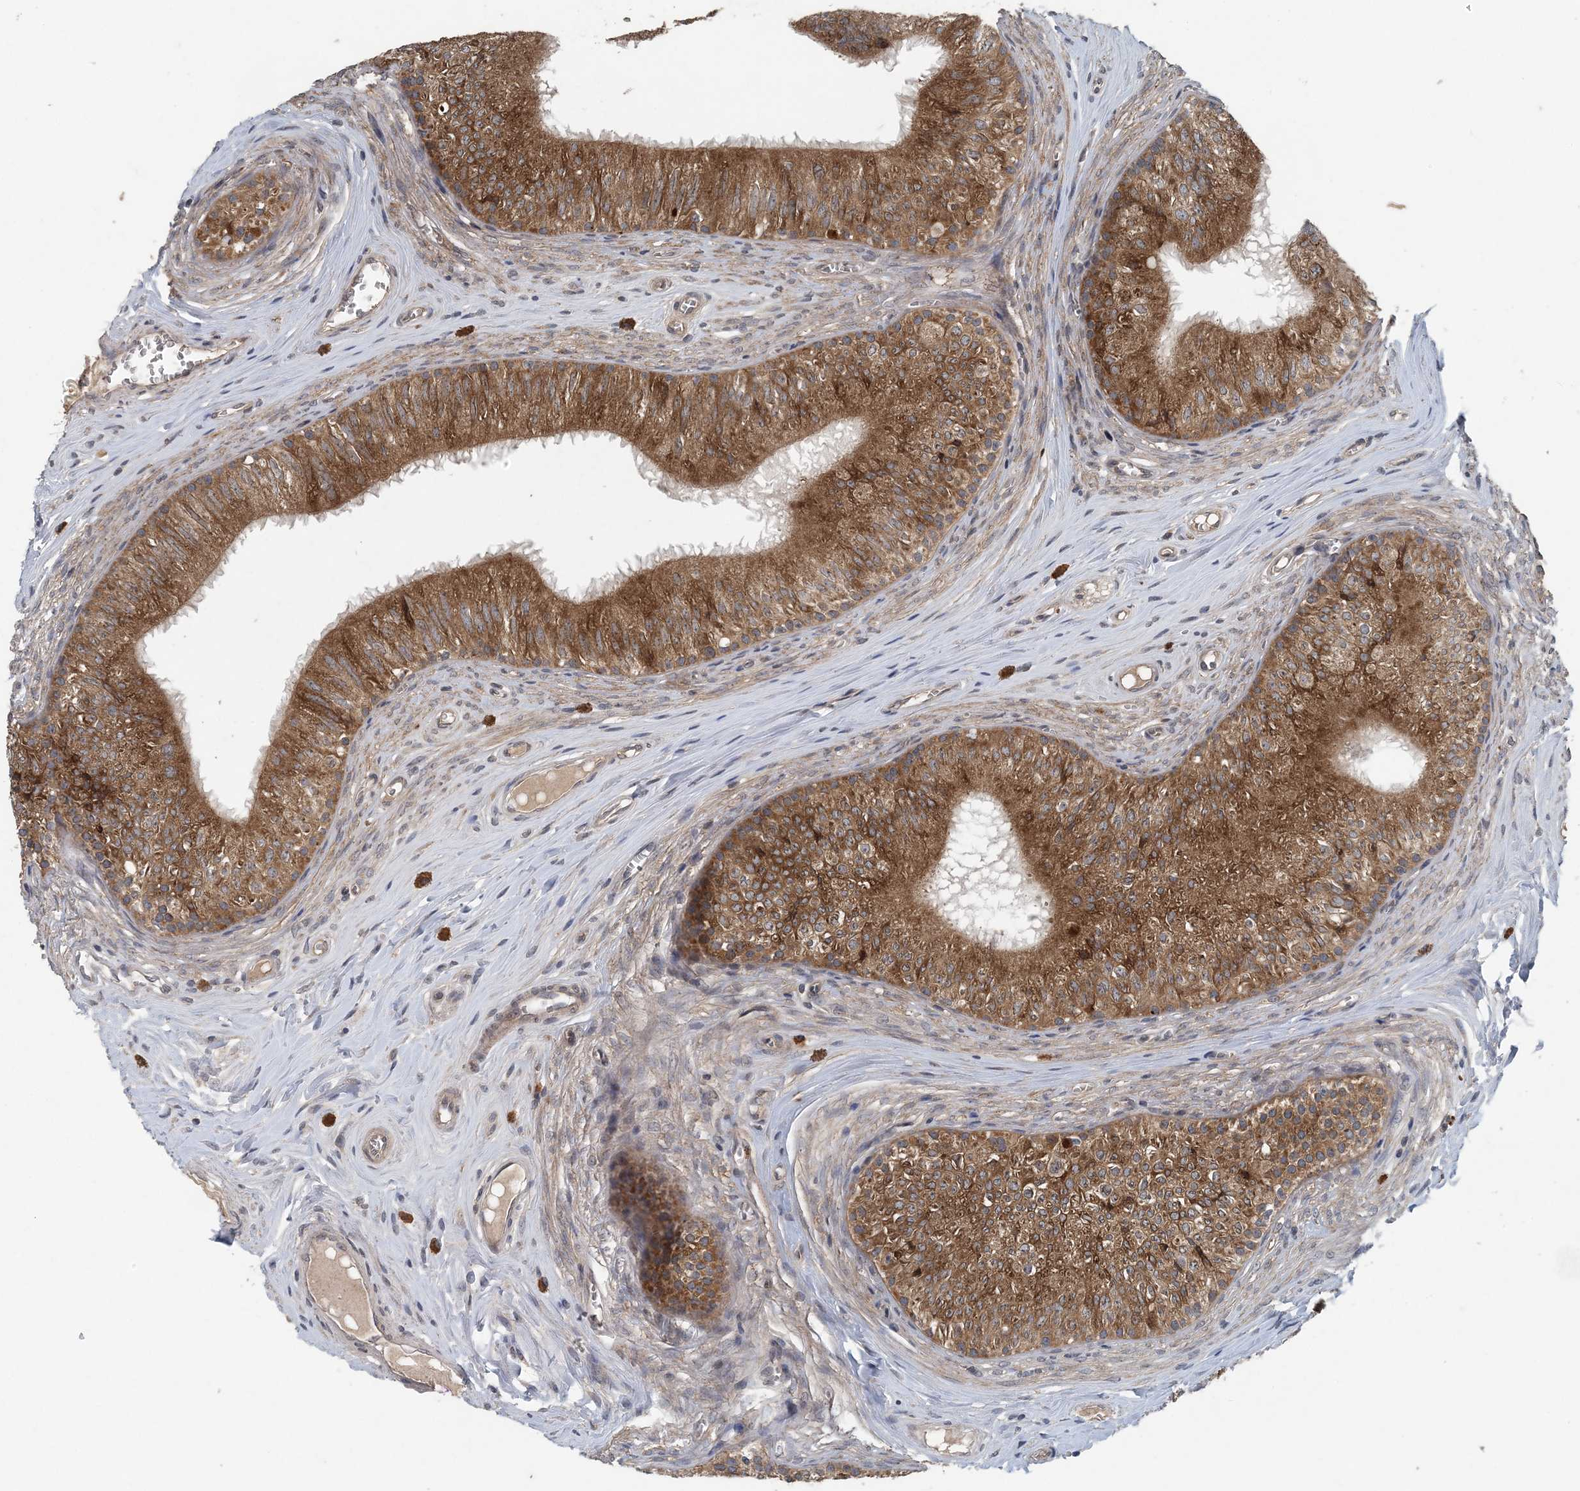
{"staining": {"intensity": "moderate", "quantity": "25%-75%", "location": "cytoplasmic/membranous"}, "tissue": "epididymis", "cell_type": "Glandular cells", "image_type": "normal", "snomed": [{"axis": "morphology", "description": "Normal tissue, NOS"}, {"axis": "topography", "description": "Epididymis"}], "caption": "Epididymis stained with DAB (3,3'-diaminobenzidine) IHC exhibits medium levels of moderate cytoplasmic/membranous expression in approximately 25%-75% of glandular cells.", "gene": "MYO9B", "patient": {"sex": "male", "age": 46}}